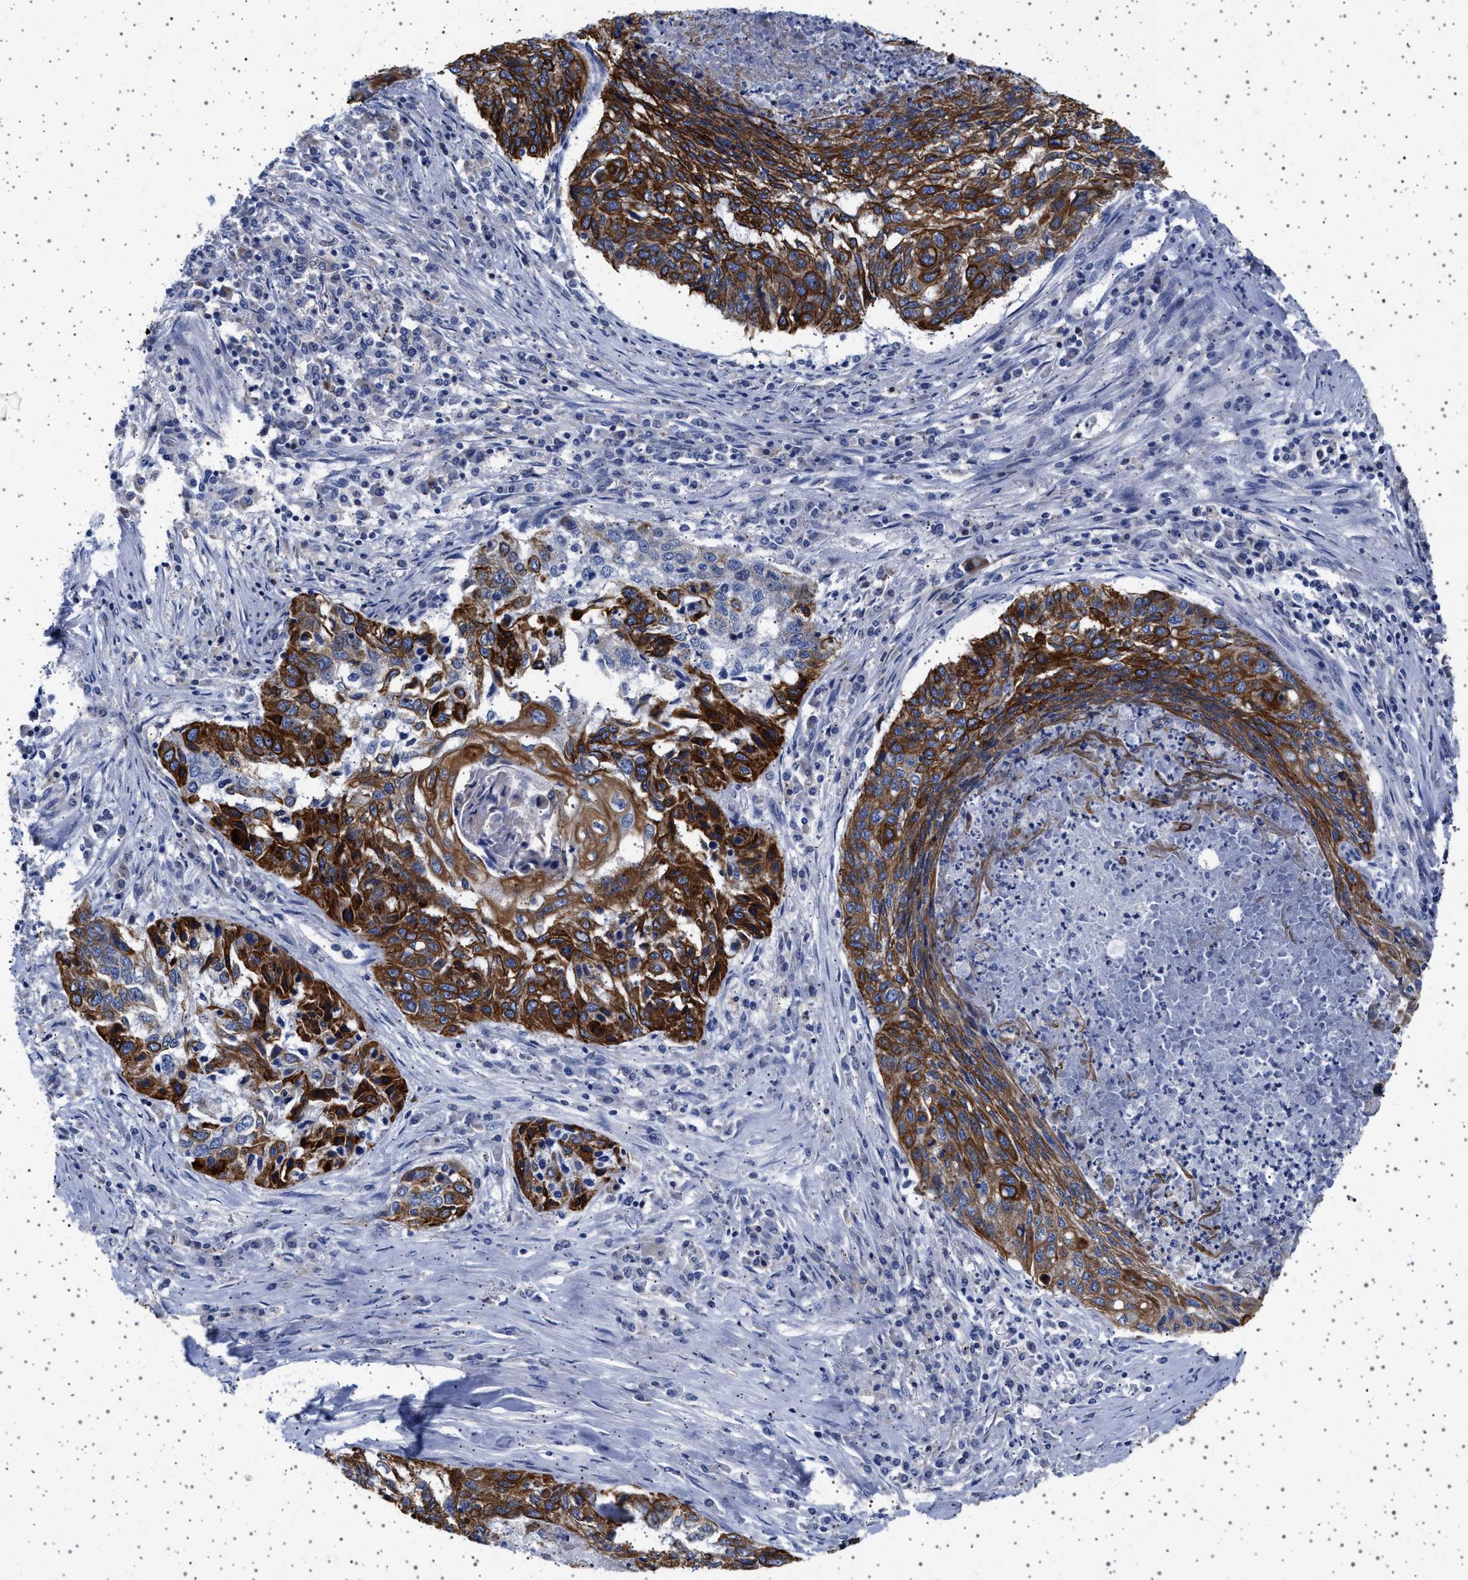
{"staining": {"intensity": "strong", "quantity": ">75%", "location": "cytoplasmic/membranous"}, "tissue": "lung cancer", "cell_type": "Tumor cells", "image_type": "cancer", "snomed": [{"axis": "morphology", "description": "Squamous cell carcinoma, NOS"}, {"axis": "topography", "description": "Lung"}], "caption": "An image of human lung cancer (squamous cell carcinoma) stained for a protein reveals strong cytoplasmic/membranous brown staining in tumor cells.", "gene": "TRMT10B", "patient": {"sex": "female", "age": 63}}